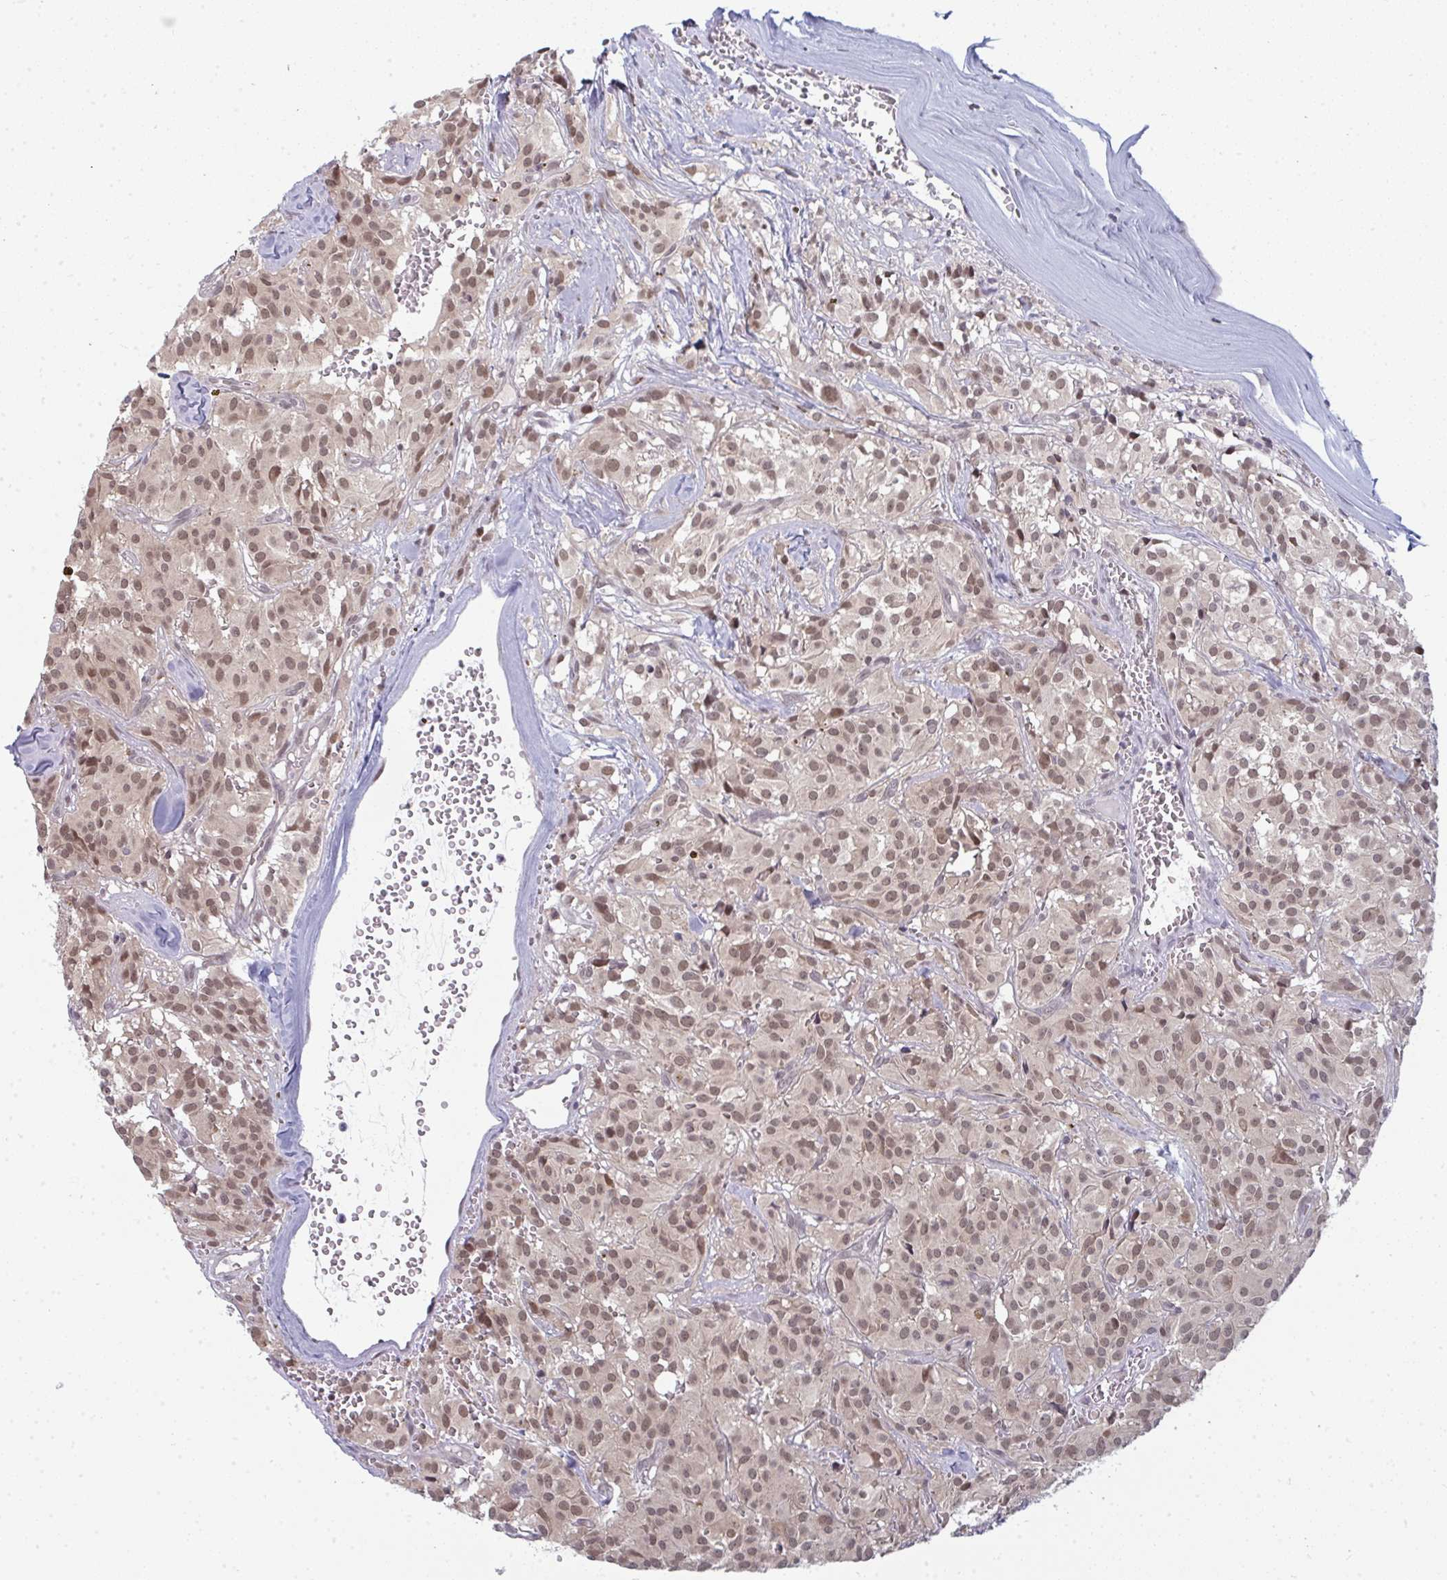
{"staining": {"intensity": "moderate", "quantity": ">75%", "location": "nuclear"}, "tissue": "glioma", "cell_type": "Tumor cells", "image_type": "cancer", "snomed": [{"axis": "morphology", "description": "Glioma, malignant, Low grade"}, {"axis": "topography", "description": "Brain"}], "caption": "Protein analysis of glioma tissue displays moderate nuclear expression in approximately >75% of tumor cells.", "gene": "ATF1", "patient": {"sex": "male", "age": 42}}